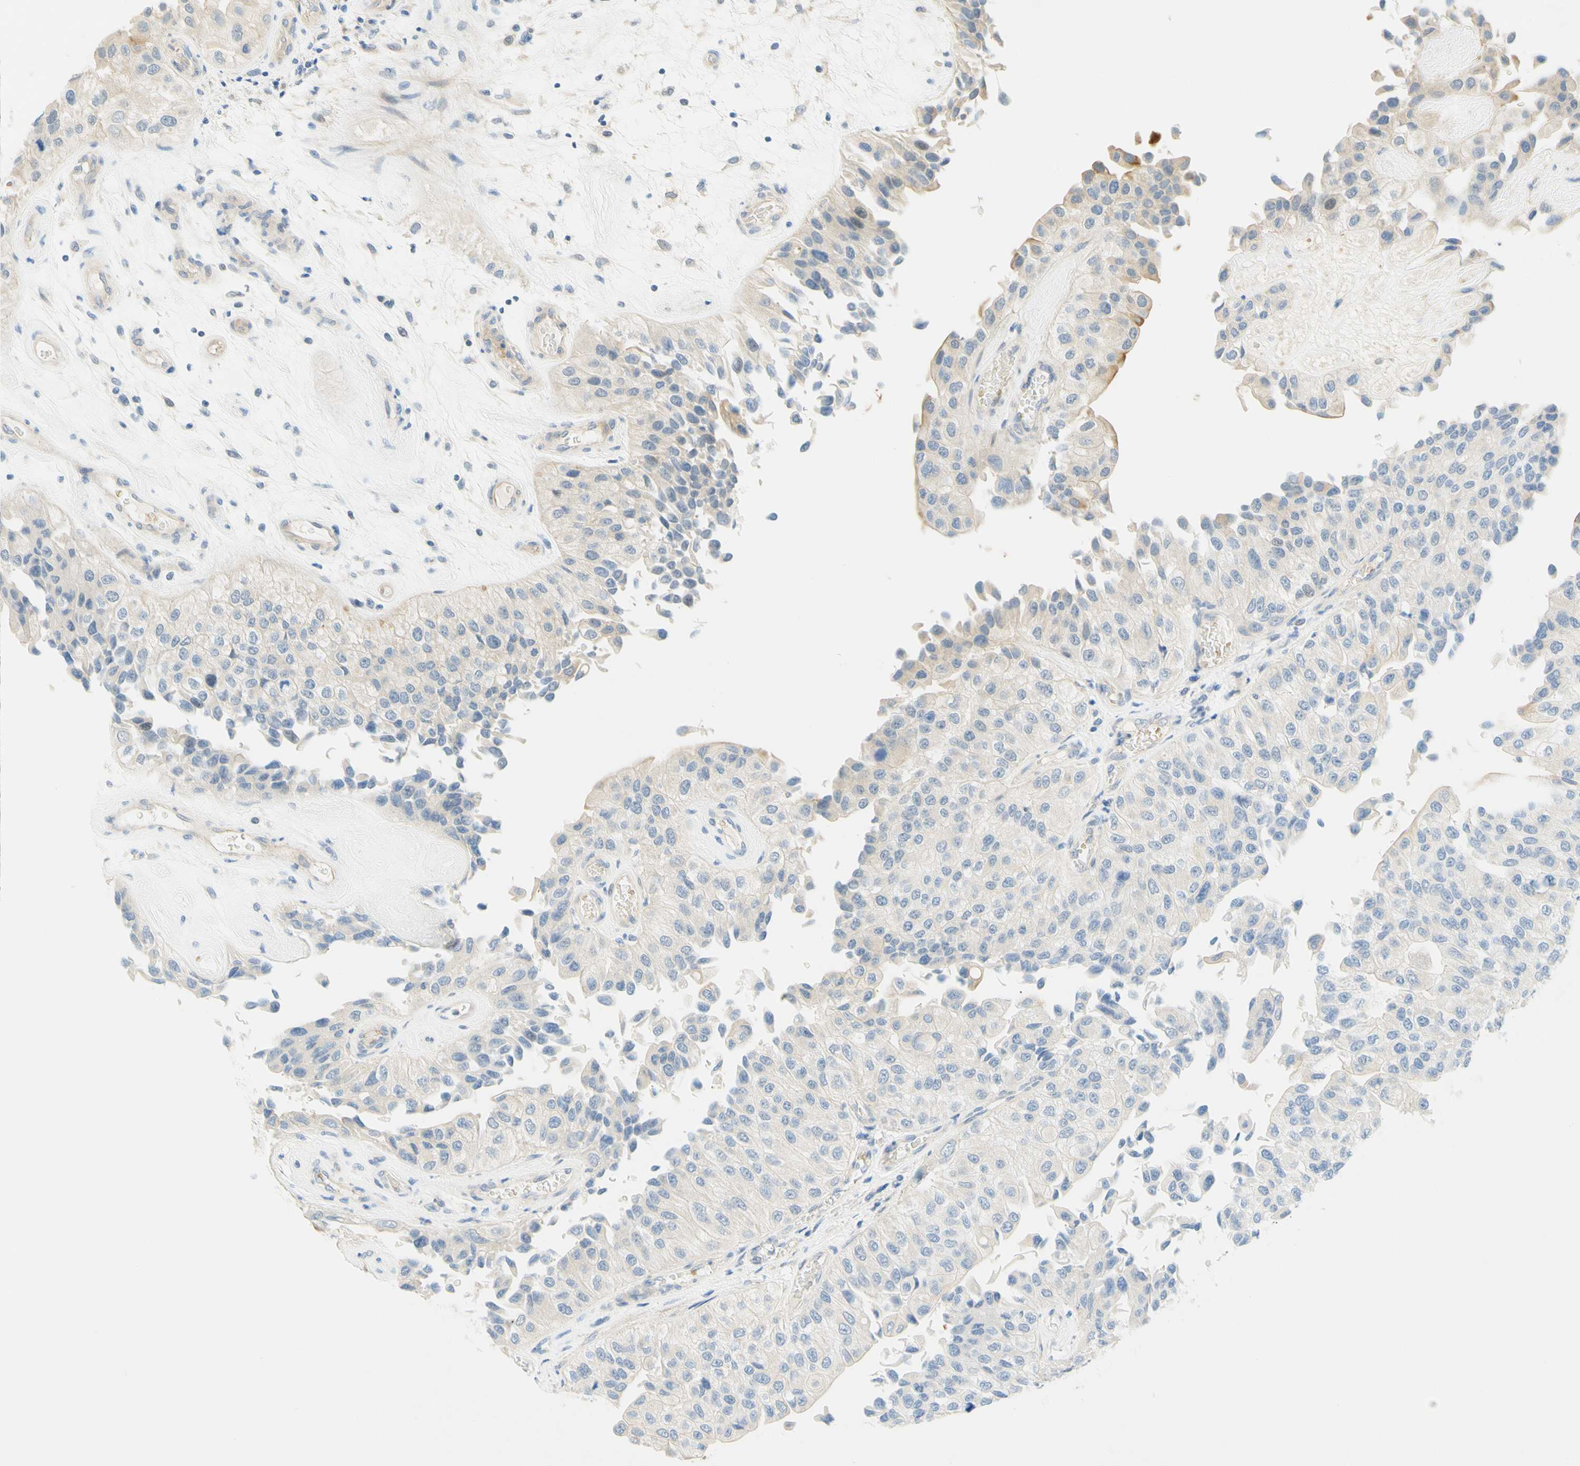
{"staining": {"intensity": "moderate", "quantity": "<25%", "location": "cytoplasmic/membranous"}, "tissue": "urothelial cancer", "cell_type": "Tumor cells", "image_type": "cancer", "snomed": [{"axis": "morphology", "description": "Urothelial carcinoma, High grade"}, {"axis": "topography", "description": "Kidney"}, {"axis": "topography", "description": "Urinary bladder"}], "caption": "Human urothelial cancer stained with a protein marker demonstrates moderate staining in tumor cells.", "gene": "ENTREP2", "patient": {"sex": "male", "age": 77}}